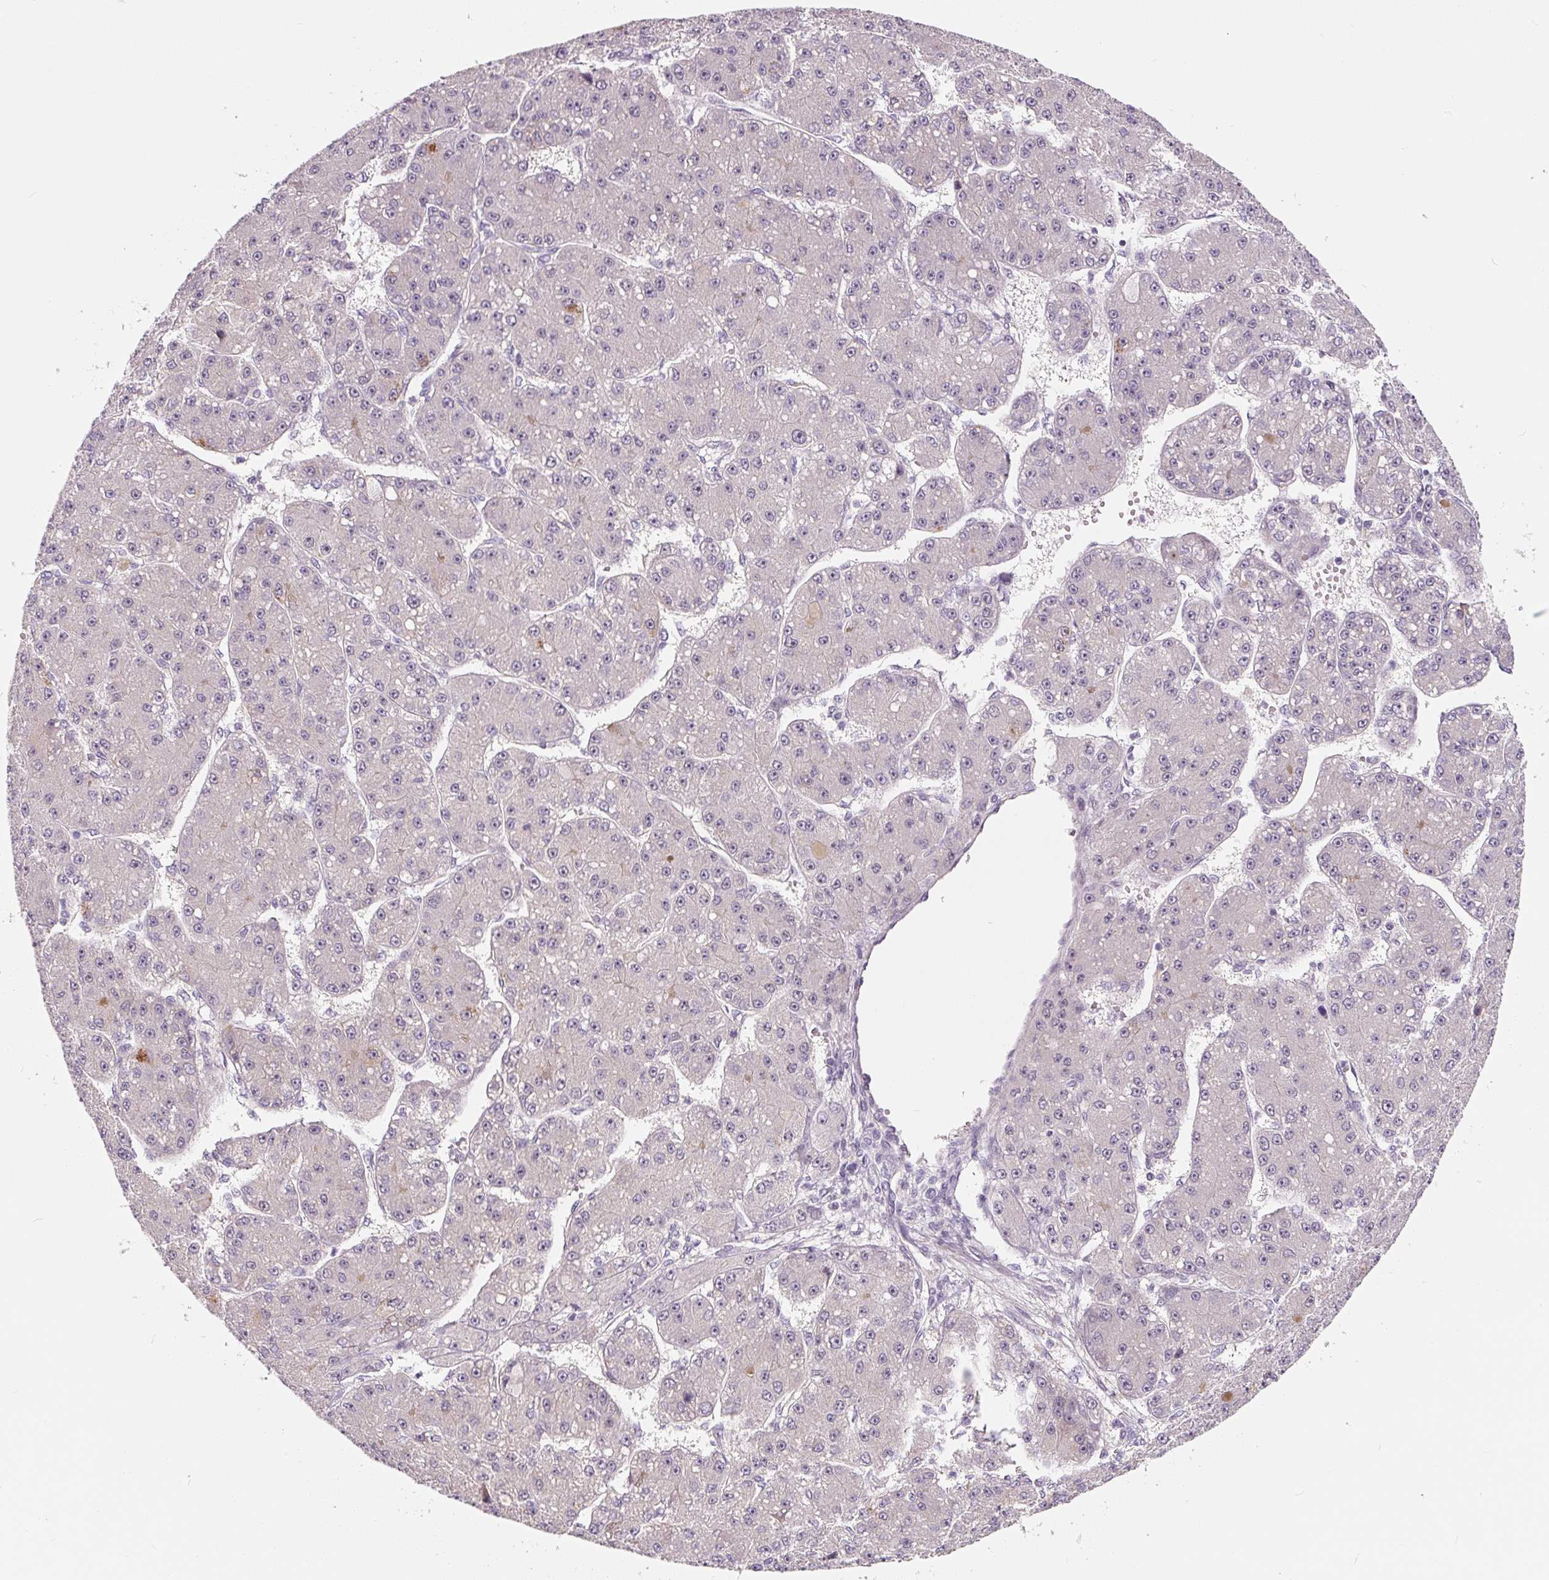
{"staining": {"intensity": "weak", "quantity": "<25%", "location": "nuclear"}, "tissue": "liver cancer", "cell_type": "Tumor cells", "image_type": "cancer", "snomed": [{"axis": "morphology", "description": "Carcinoma, Hepatocellular, NOS"}, {"axis": "topography", "description": "Liver"}], "caption": "IHC of liver cancer (hepatocellular carcinoma) displays no expression in tumor cells. Brightfield microscopy of IHC stained with DAB (3,3'-diaminobenzidine) (brown) and hematoxylin (blue), captured at high magnification.", "gene": "PWWP3B", "patient": {"sex": "male", "age": 67}}